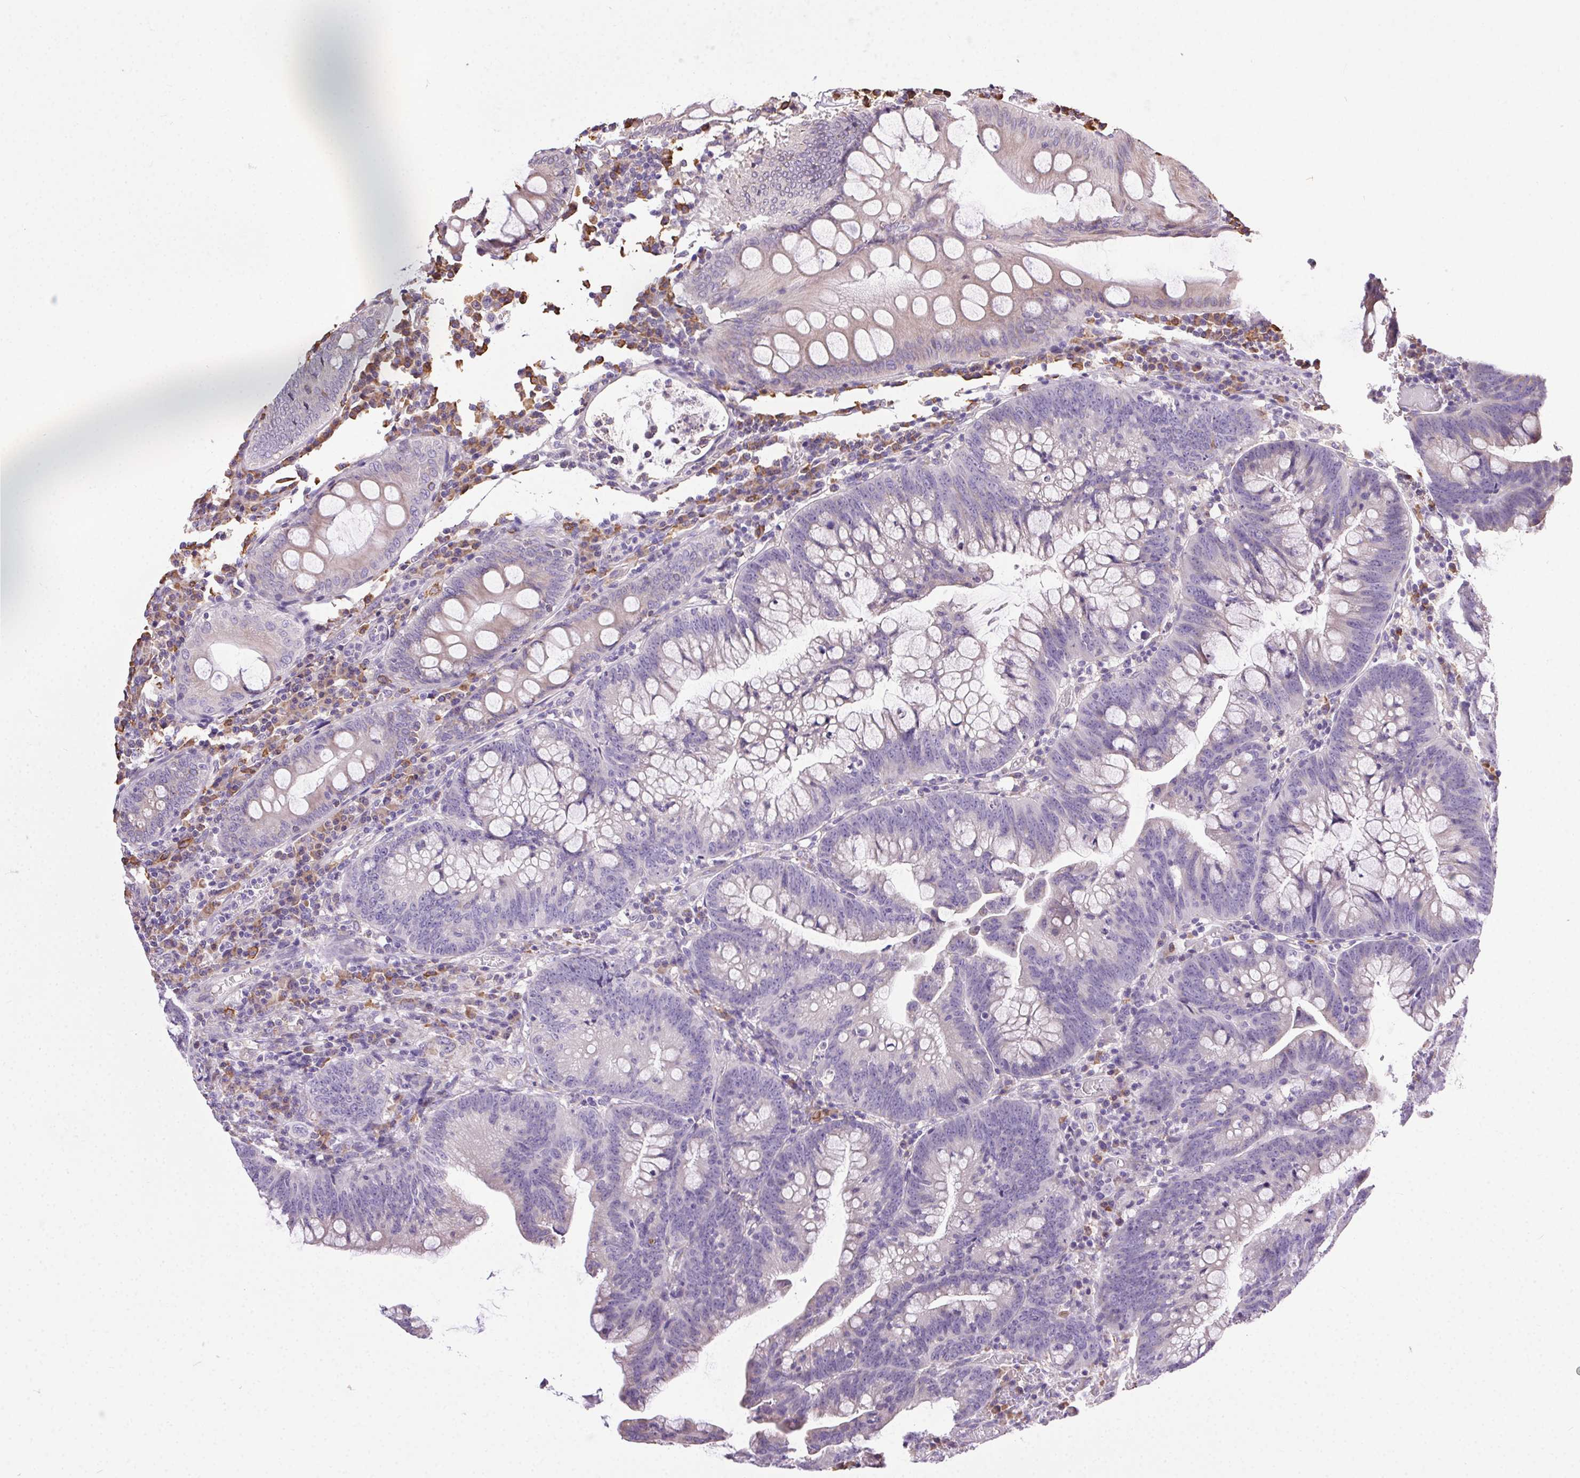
{"staining": {"intensity": "negative", "quantity": "none", "location": "none"}, "tissue": "colorectal cancer", "cell_type": "Tumor cells", "image_type": "cancer", "snomed": [{"axis": "morphology", "description": "Adenocarcinoma, NOS"}, {"axis": "topography", "description": "Colon"}], "caption": "DAB immunohistochemical staining of adenocarcinoma (colorectal) demonstrates no significant expression in tumor cells.", "gene": "SNX31", "patient": {"sex": "male", "age": 62}}